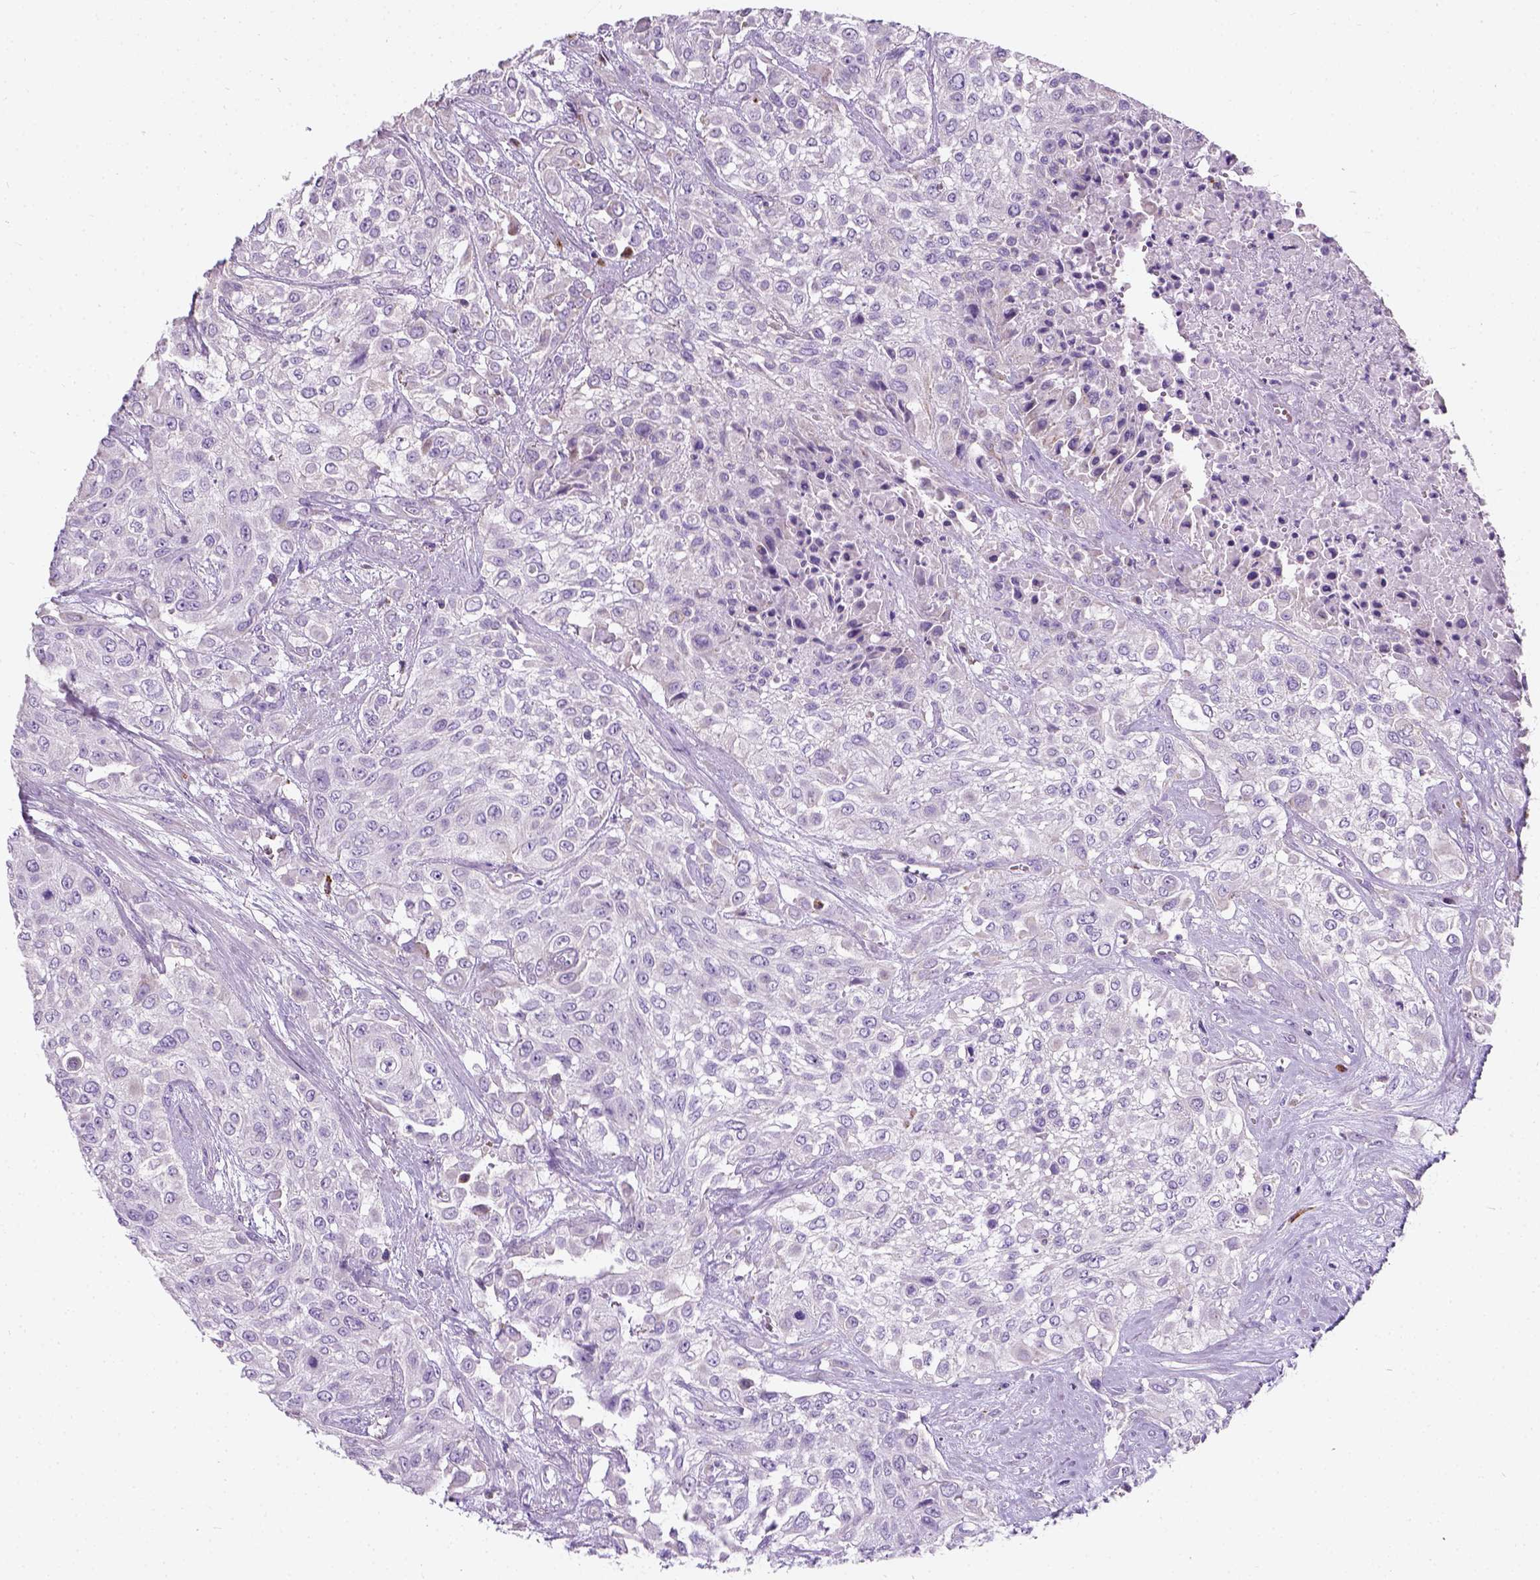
{"staining": {"intensity": "negative", "quantity": "none", "location": "none"}, "tissue": "urothelial cancer", "cell_type": "Tumor cells", "image_type": "cancer", "snomed": [{"axis": "morphology", "description": "Urothelial carcinoma, High grade"}, {"axis": "topography", "description": "Urinary bladder"}], "caption": "This is an immunohistochemistry (IHC) histopathology image of urothelial cancer. There is no expression in tumor cells.", "gene": "CHODL", "patient": {"sex": "male", "age": 57}}